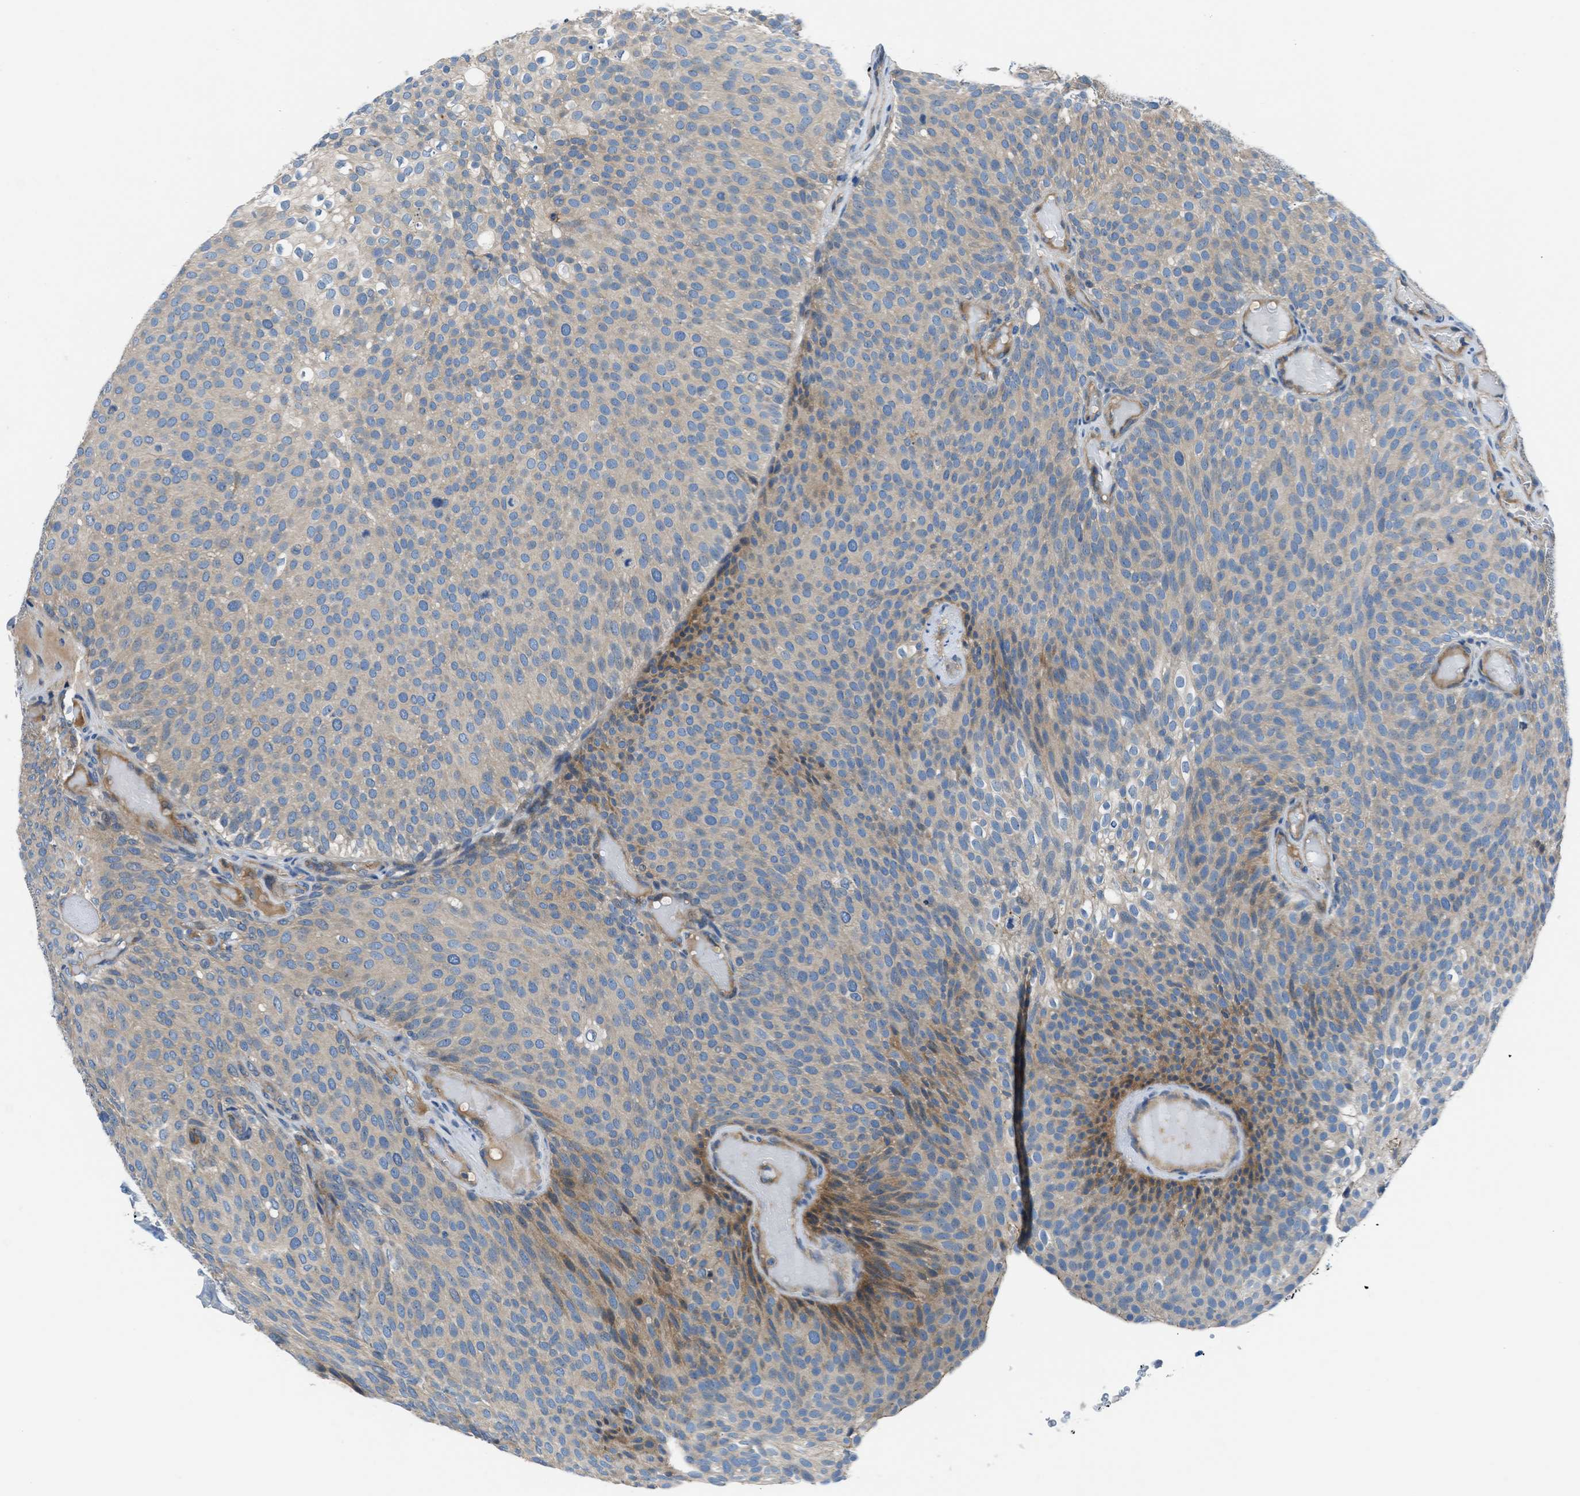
{"staining": {"intensity": "moderate", "quantity": "<25%", "location": "cytoplasmic/membranous"}, "tissue": "urothelial cancer", "cell_type": "Tumor cells", "image_type": "cancer", "snomed": [{"axis": "morphology", "description": "Urothelial carcinoma, Low grade"}, {"axis": "topography", "description": "Urinary bladder"}], "caption": "Urothelial cancer stained for a protein (brown) shows moderate cytoplasmic/membranous positive expression in approximately <25% of tumor cells.", "gene": "SLC38A6", "patient": {"sex": "male", "age": 78}}